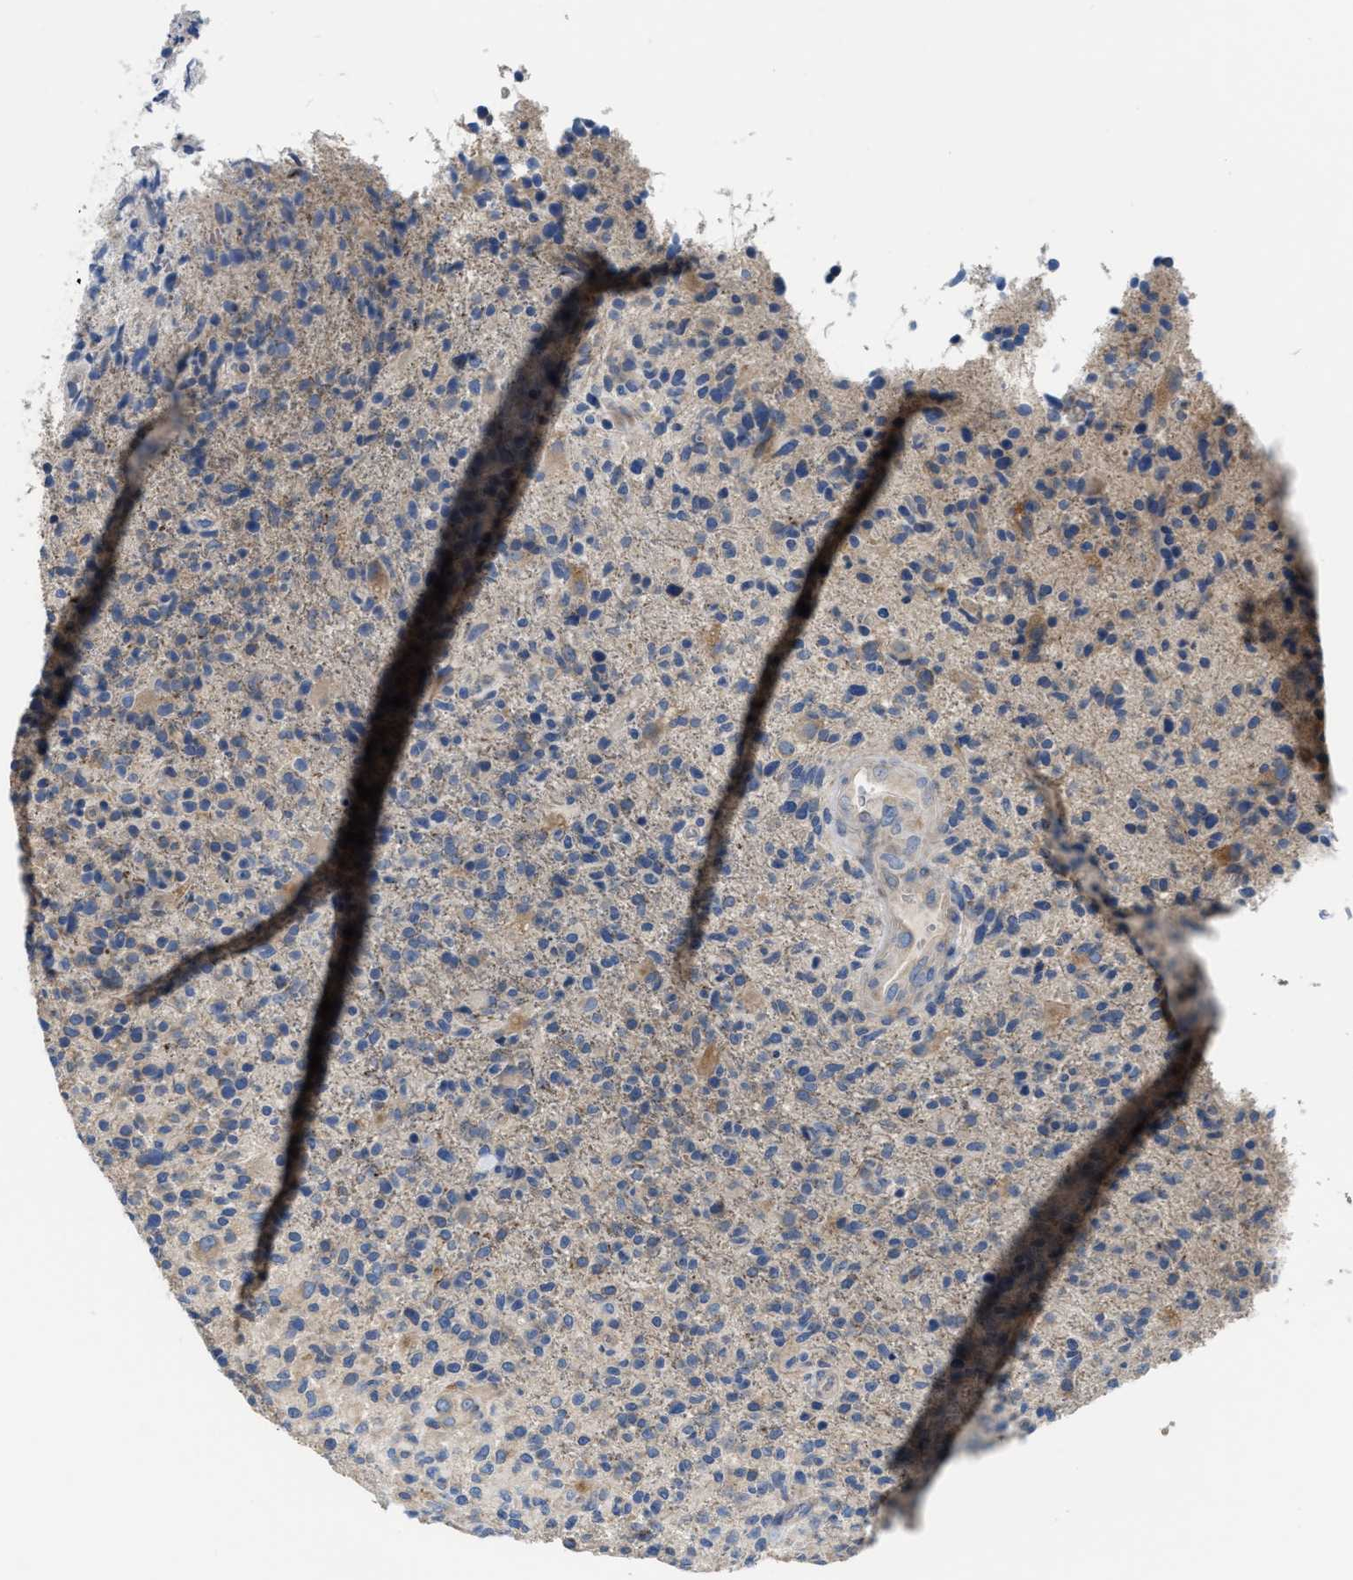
{"staining": {"intensity": "moderate", "quantity": "<25%", "location": "cytoplasmic/membranous"}, "tissue": "glioma", "cell_type": "Tumor cells", "image_type": "cancer", "snomed": [{"axis": "morphology", "description": "Glioma, malignant, High grade"}, {"axis": "topography", "description": "Brain"}], "caption": "Immunohistochemical staining of glioma reveals moderate cytoplasmic/membranous protein positivity in about <25% of tumor cells. (brown staining indicates protein expression, while blue staining denotes nuclei).", "gene": "DHX58", "patient": {"sex": "male", "age": 72}}